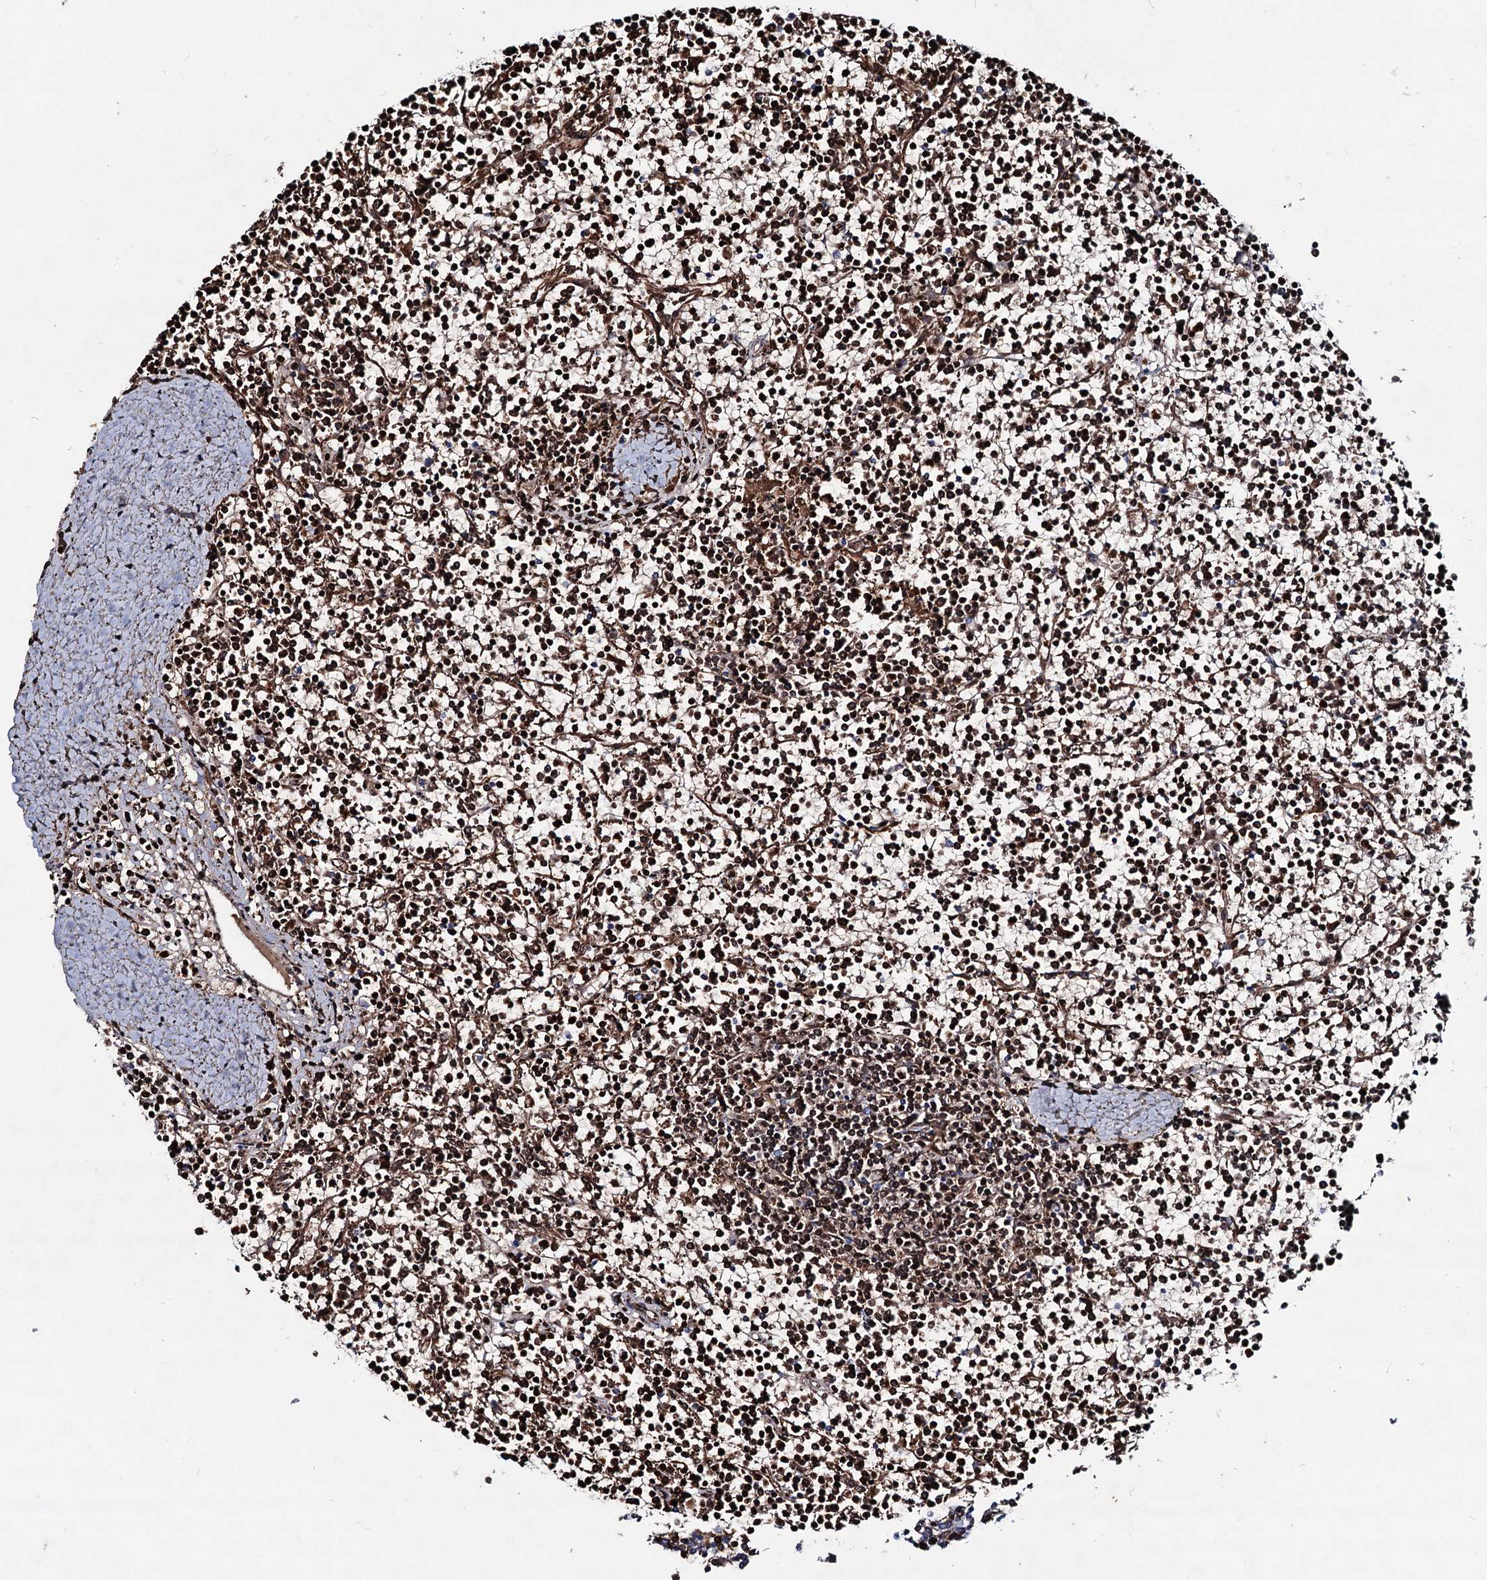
{"staining": {"intensity": "strong", "quantity": ">75%", "location": "nuclear"}, "tissue": "lymphoma", "cell_type": "Tumor cells", "image_type": "cancer", "snomed": [{"axis": "morphology", "description": "Malignant lymphoma, non-Hodgkin's type, Low grade"}, {"axis": "topography", "description": "Spleen"}], "caption": "Protein staining by immunohistochemistry shows strong nuclear staining in about >75% of tumor cells in lymphoma.", "gene": "RNF6", "patient": {"sex": "female", "age": 19}}